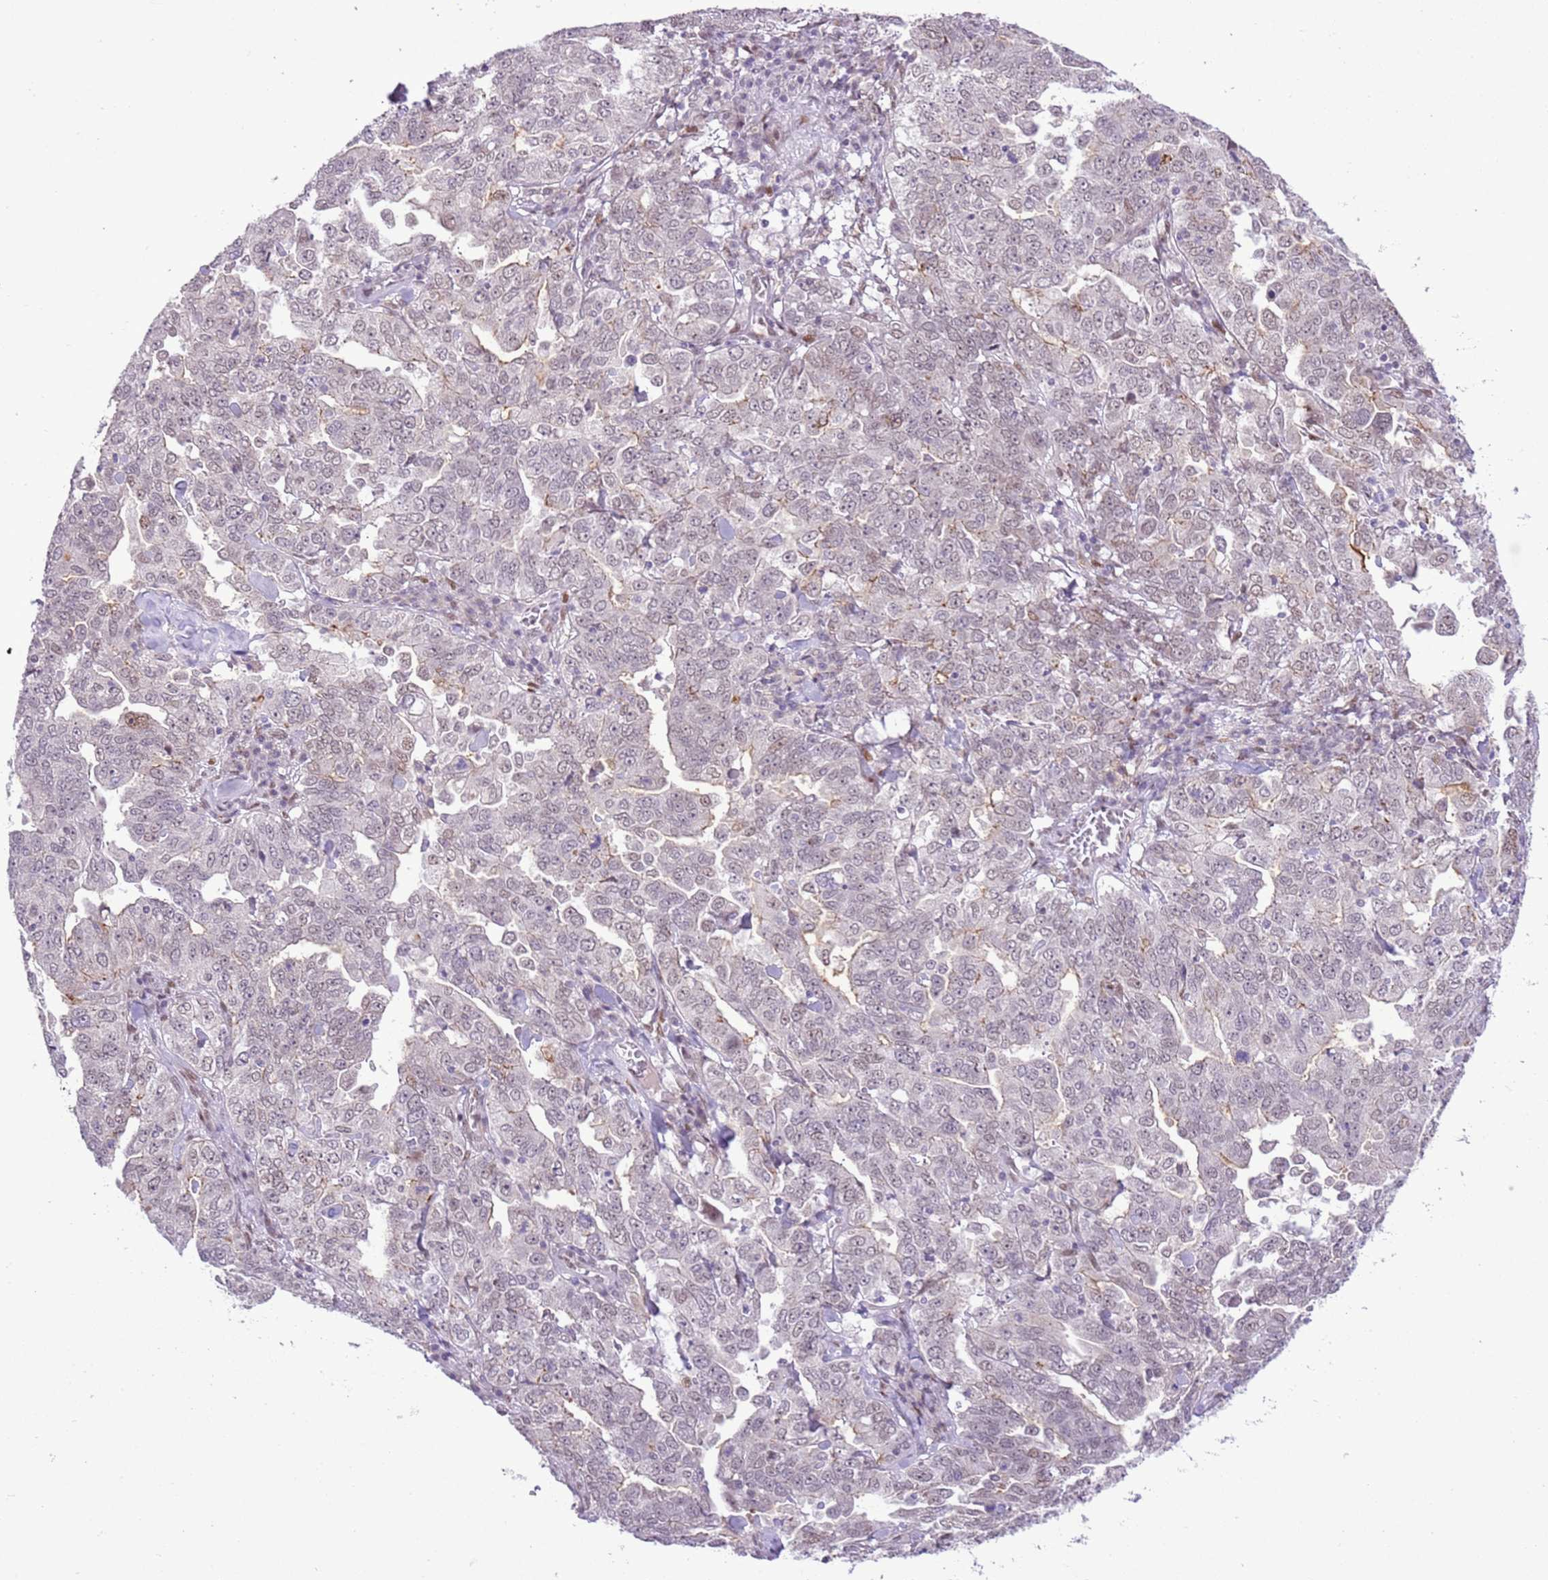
{"staining": {"intensity": "moderate", "quantity": "<25%", "location": "cytoplasmic/membranous"}, "tissue": "ovarian cancer", "cell_type": "Tumor cells", "image_type": "cancer", "snomed": [{"axis": "morphology", "description": "Carcinoma, endometroid"}, {"axis": "topography", "description": "Ovary"}], "caption": "IHC histopathology image of human ovarian endometroid carcinoma stained for a protein (brown), which reveals low levels of moderate cytoplasmic/membranous expression in about <25% of tumor cells.", "gene": "NACC2", "patient": {"sex": "female", "age": 62}}